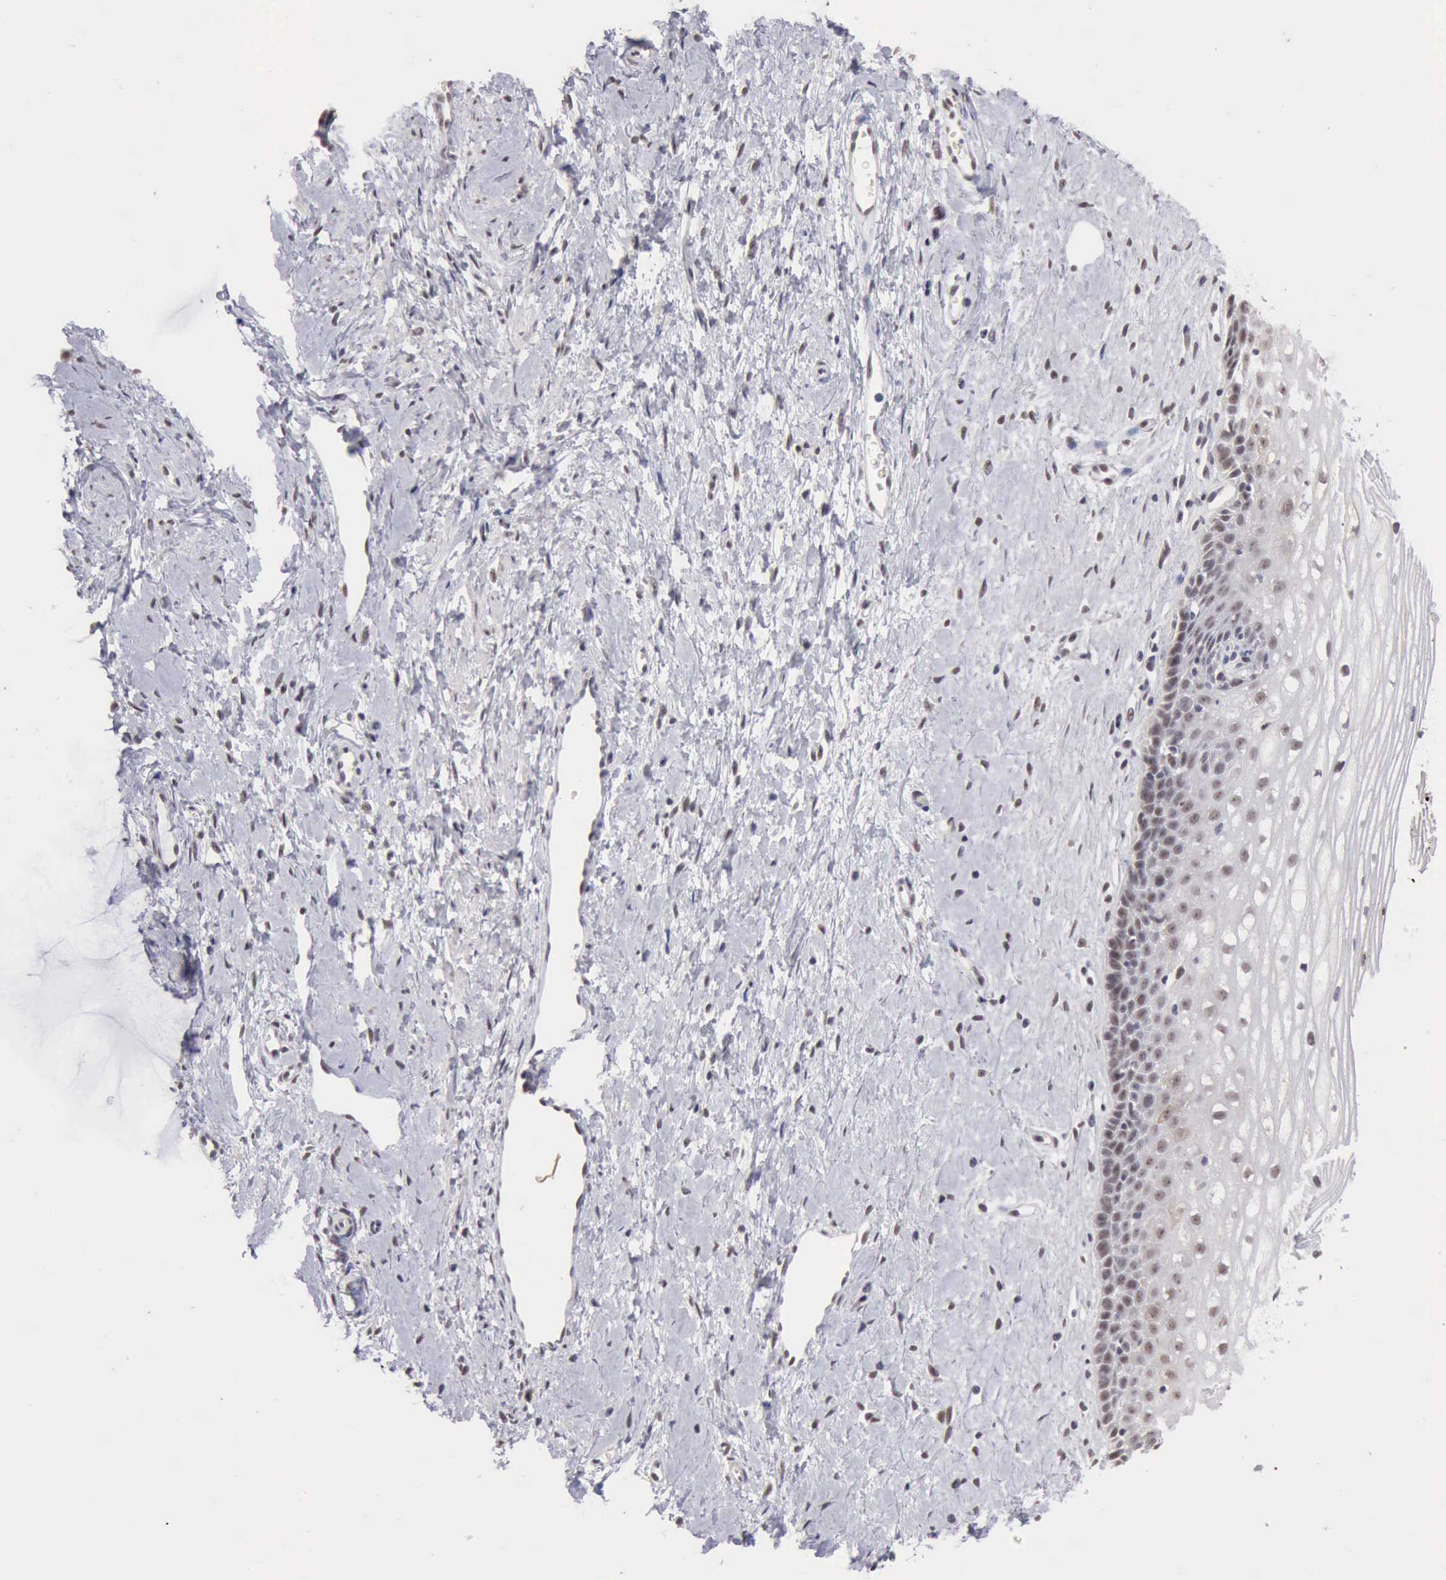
{"staining": {"intensity": "weak", "quantity": "25%-75%", "location": "nuclear"}, "tissue": "cervix", "cell_type": "Glandular cells", "image_type": "normal", "snomed": [{"axis": "morphology", "description": "Normal tissue, NOS"}, {"axis": "topography", "description": "Cervix"}], "caption": "Brown immunohistochemical staining in normal human cervix demonstrates weak nuclear positivity in about 25%-75% of glandular cells. (DAB (3,3'-diaminobenzidine) IHC with brightfield microscopy, high magnification).", "gene": "TAF1", "patient": {"sex": "female", "age": 40}}